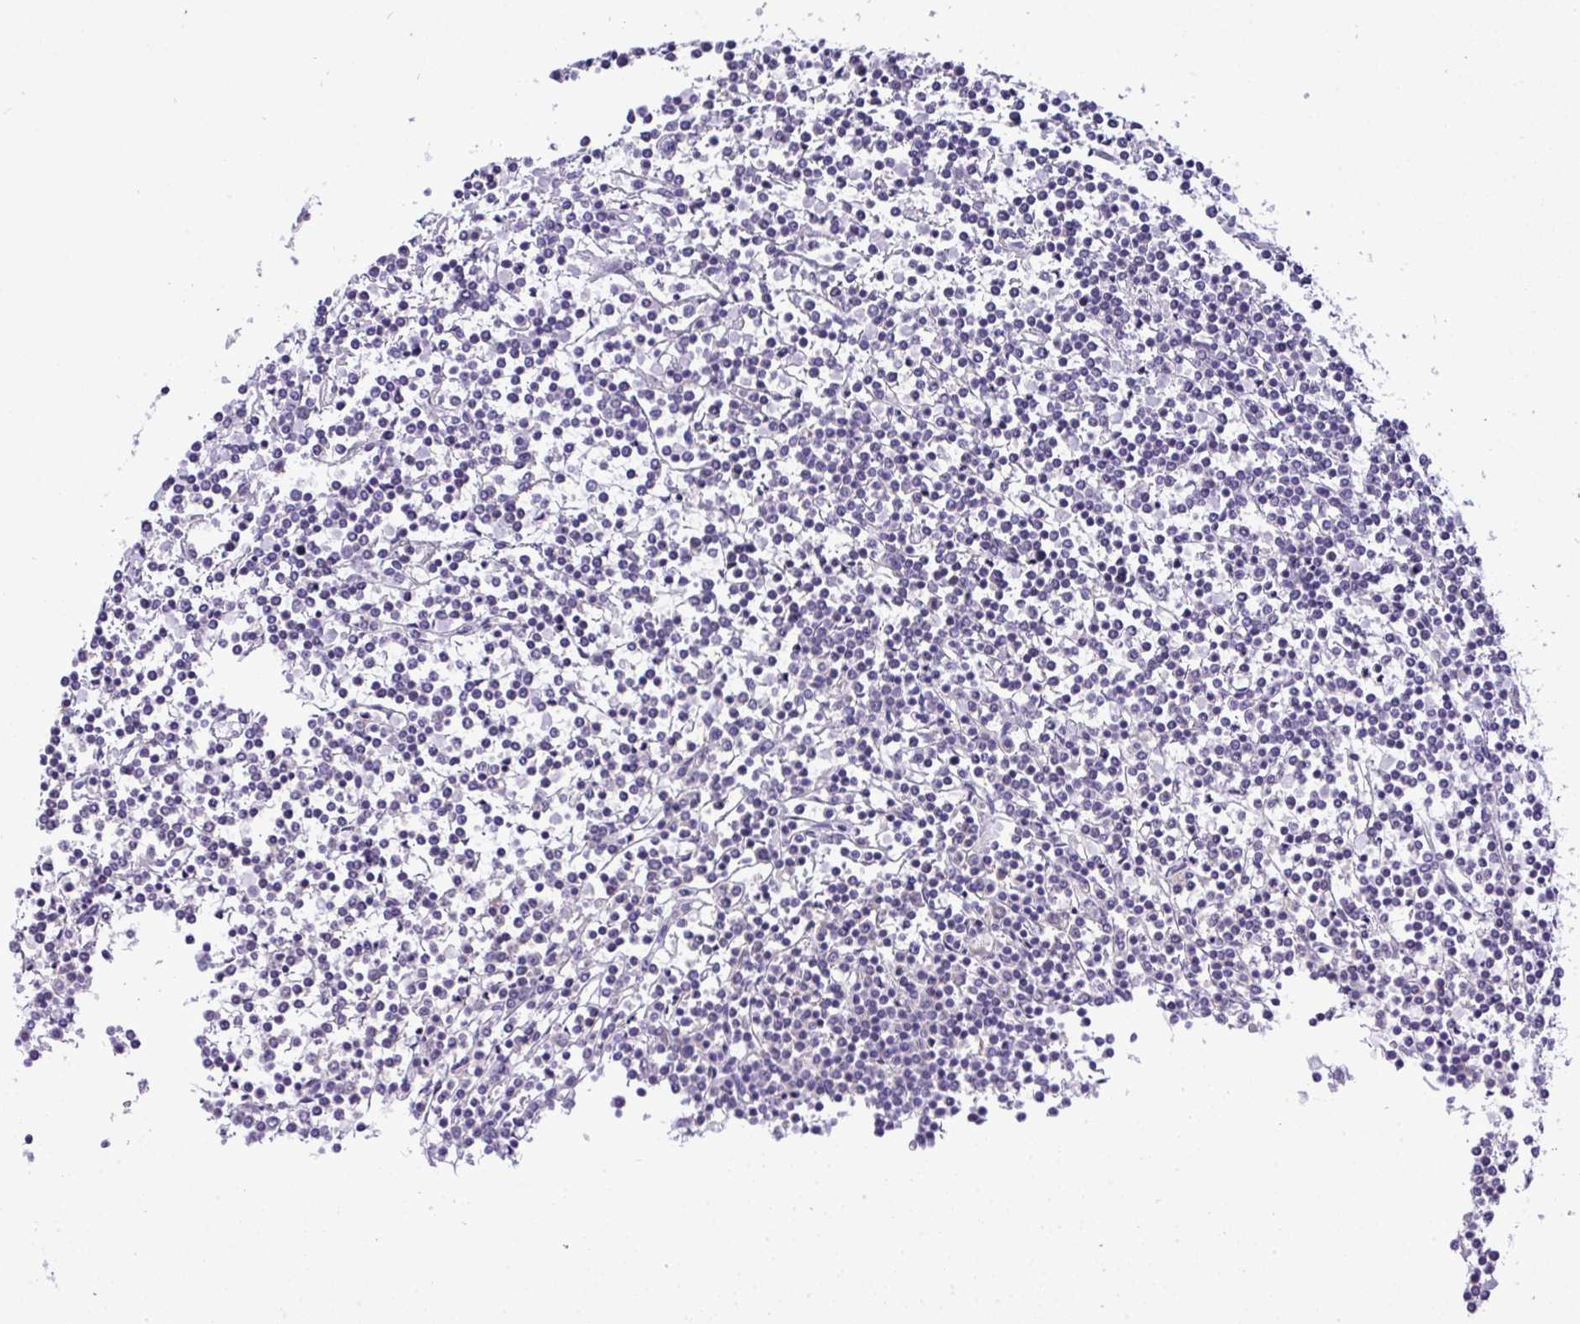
{"staining": {"intensity": "negative", "quantity": "none", "location": "none"}, "tissue": "lymphoma", "cell_type": "Tumor cells", "image_type": "cancer", "snomed": [{"axis": "morphology", "description": "Malignant lymphoma, non-Hodgkin's type, Low grade"}, {"axis": "topography", "description": "Spleen"}], "caption": "The micrograph reveals no significant expression in tumor cells of malignant lymphoma, non-Hodgkin's type (low-grade).", "gene": "ST8SIA2", "patient": {"sex": "female", "age": 19}}